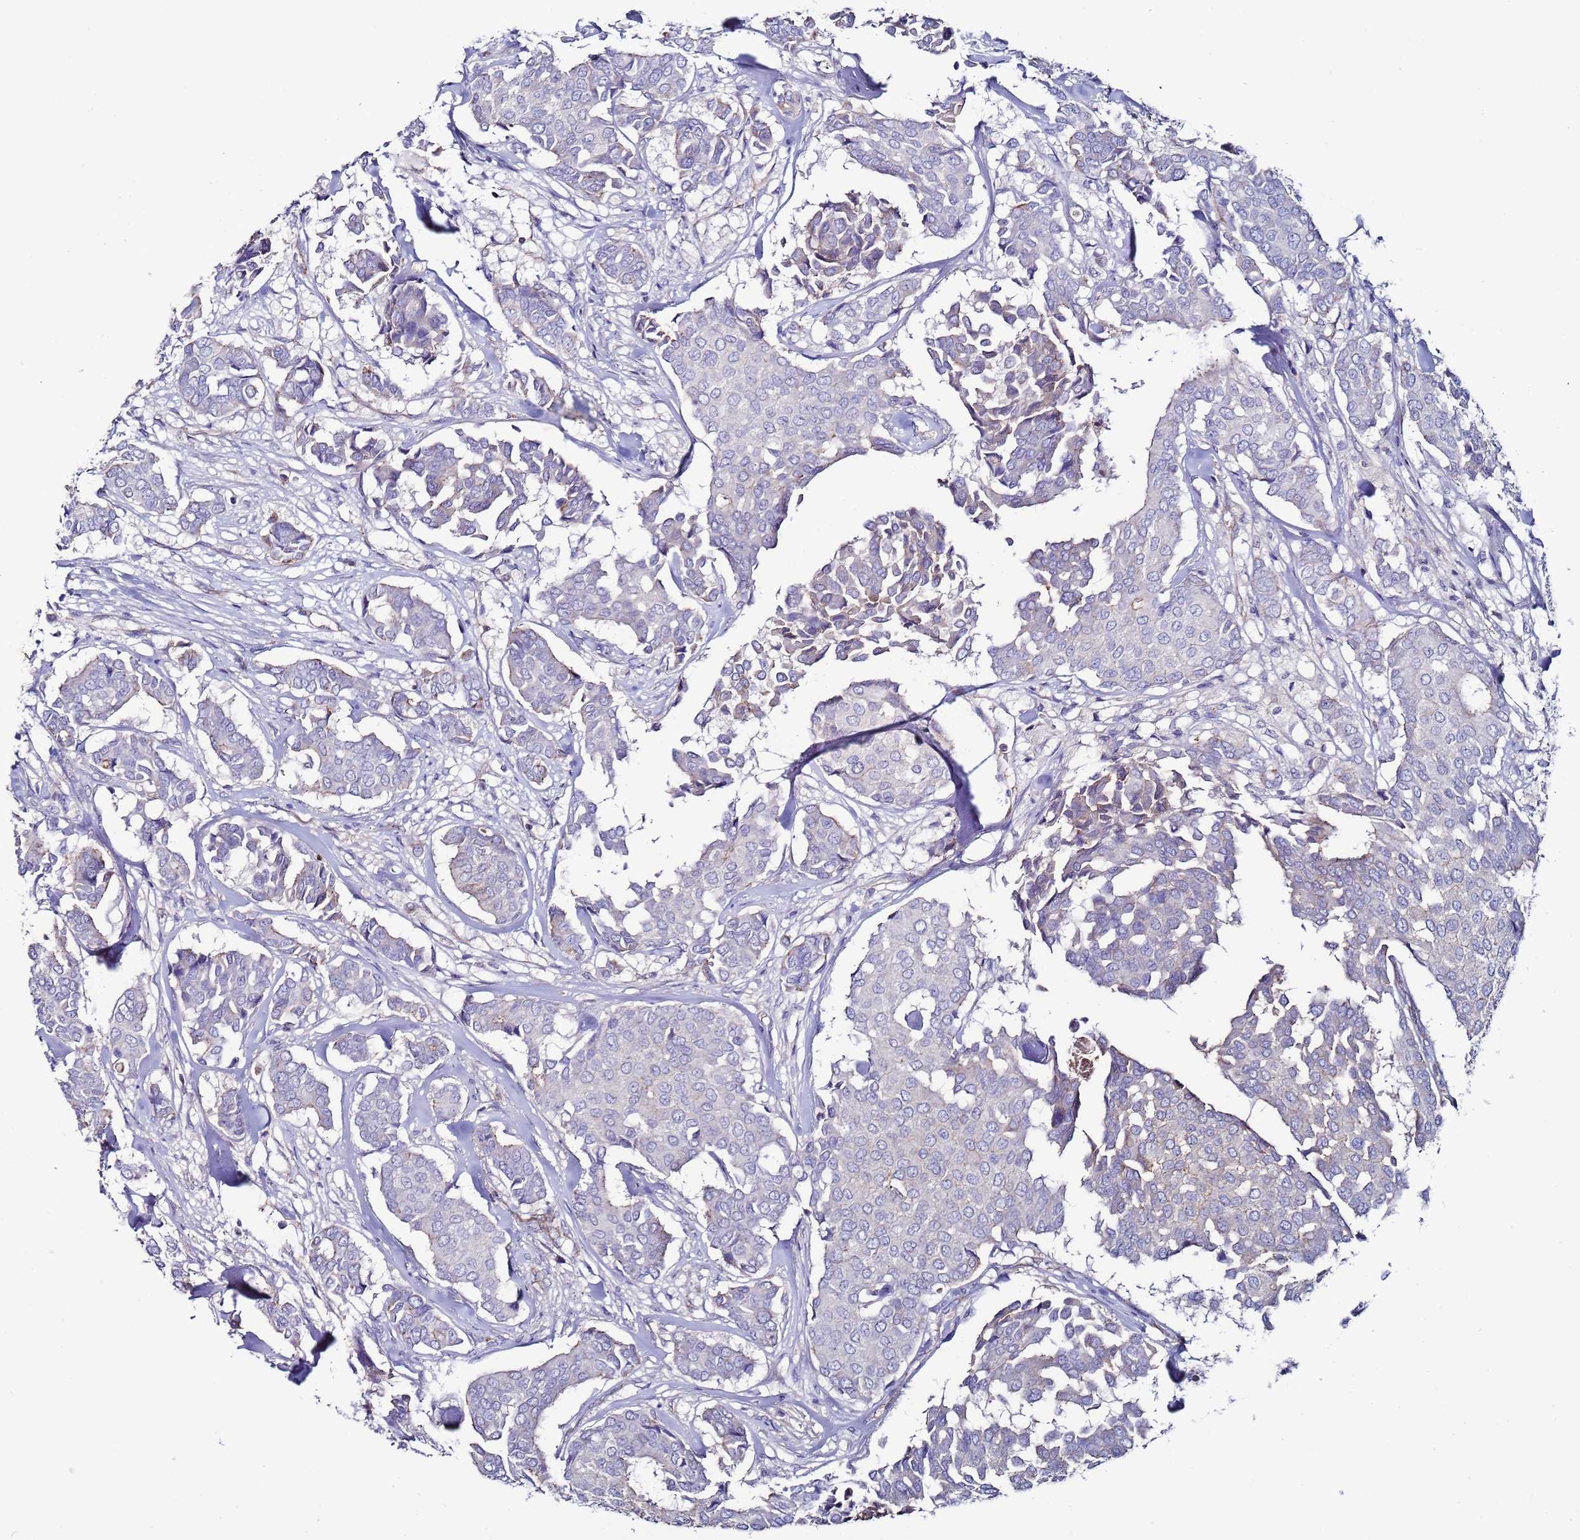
{"staining": {"intensity": "weak", "quantity": "<25%", "location": "cytoplasmic/membranous"}, "tissue": "breast cancer", "cell_type": "Tumor cells", "image_type": "cancer", "snomed": [{"axis": "morphology", "description": "Duct carcinoma"}, {"axis": "topography", "description": "Breast"}], "caption": "Breast cancer was stained to show a protein in brown. There is no significant expression in tumor cells.", "gene": "TENM3", "patient": {"sex": "female", "age": 75}}